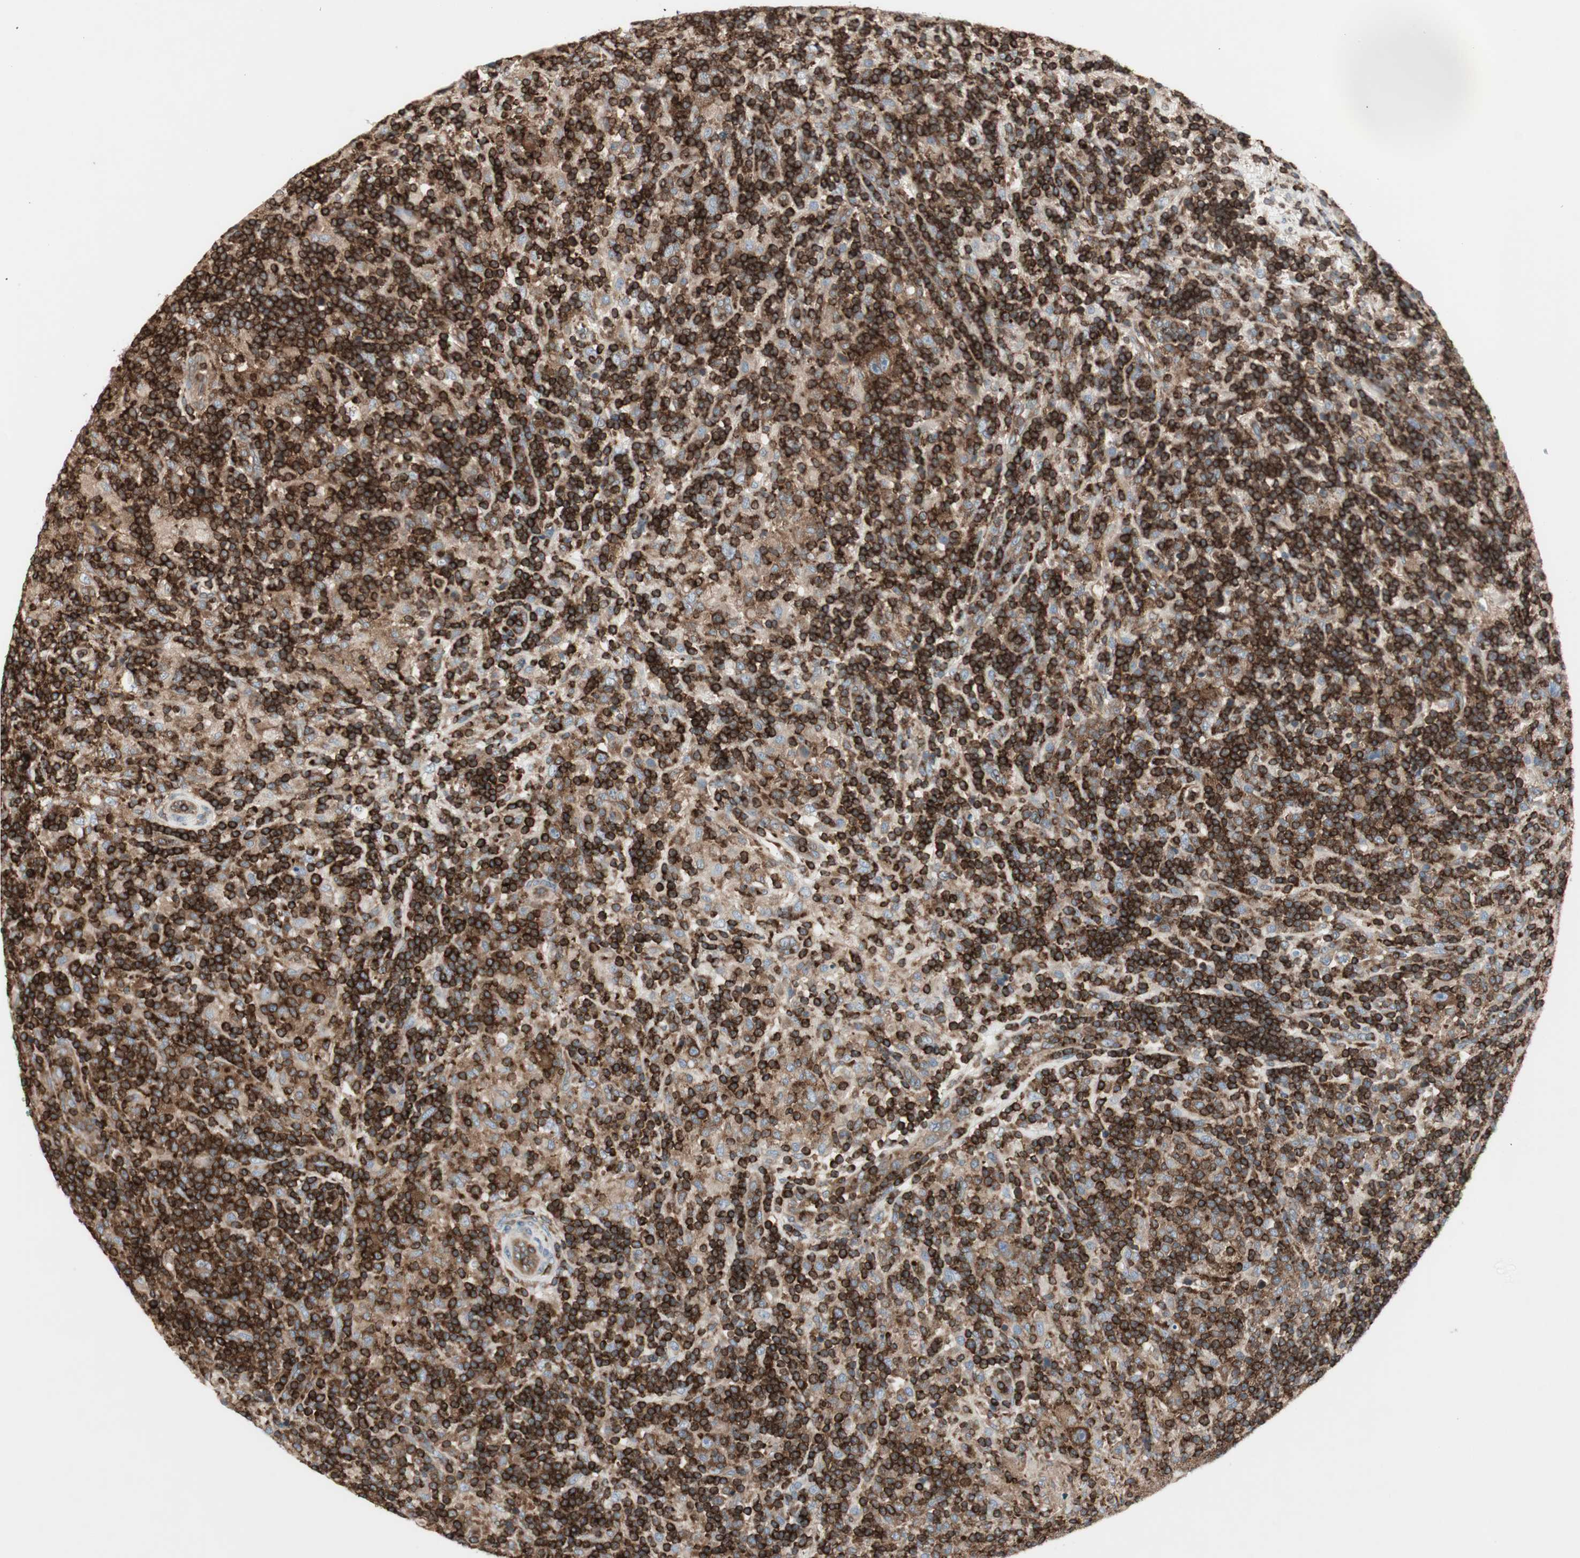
{"staining": {"intensity": "moderate", "quantity": "25%-75%", "location": "cytoplasmic/membranous"}, "tissue": "lymphoma", "cell_type": "Tumor cells", "image_type": "cancer", "snomed": [{"axis": "morphology", "description": "Hodgkin's disease, NOS"}, {"axis": "topography", "description": "Lymph node"}], "caption": "Approximately 25%-75% of tumor cells in human lymphoma reveal moderate cytoplasmic/membranous protein positivity as visualized by brown immunohistochemical staining.", "gene": "ARHGEF1", "patient": {"sex": "male", "age": 70}}